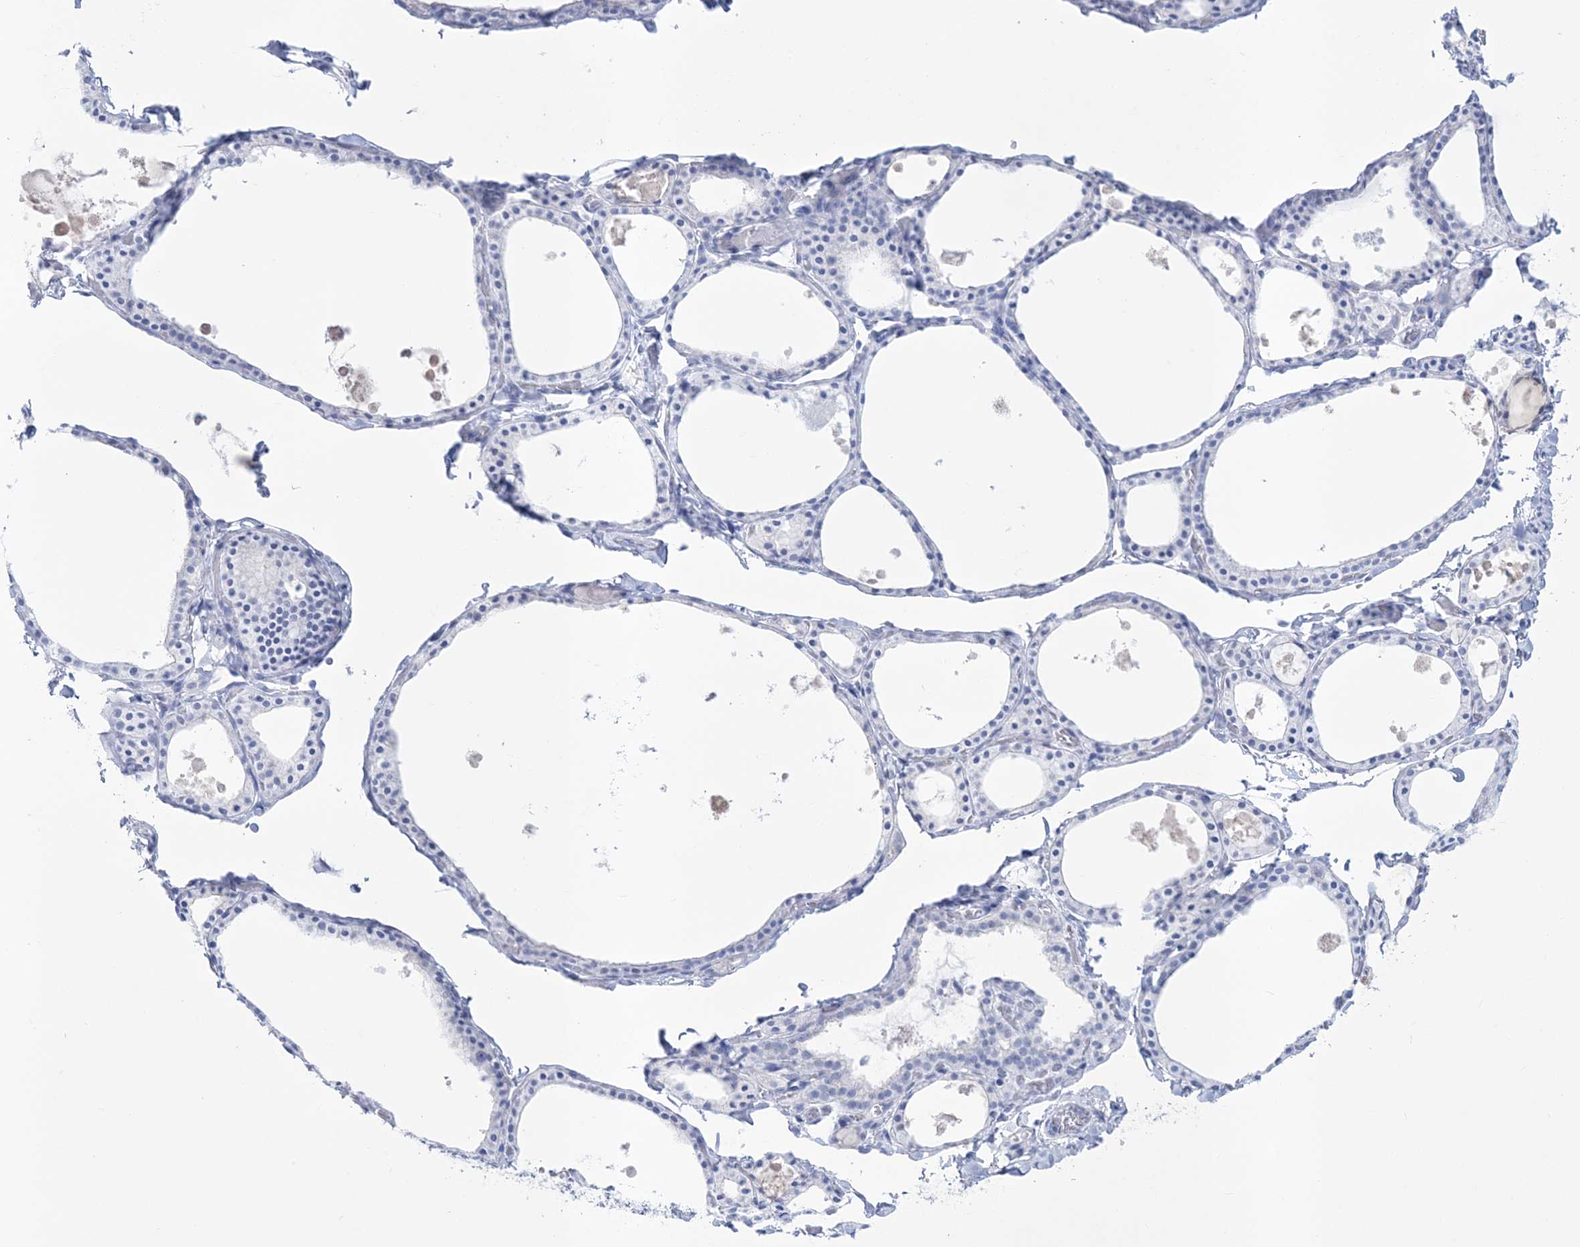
{"staining": {"intensity": "negative", "quantity": "none", "location": "none"}, "tissue": "thyroid gland", "cell_type": "Glandular cells", "image_type": "normal", "snomed": [{"axis": "morphology", "description": "Normal tissue, NOS"}, {"axis": "topography", "description": "Thyroid gland"}], "caption": "Immunohistochemical staining of benign human thyroid gland reveals no significant staining in glandular cells.", "gene": "RBP2", "patient": {"sex": "male", "age": 56}}